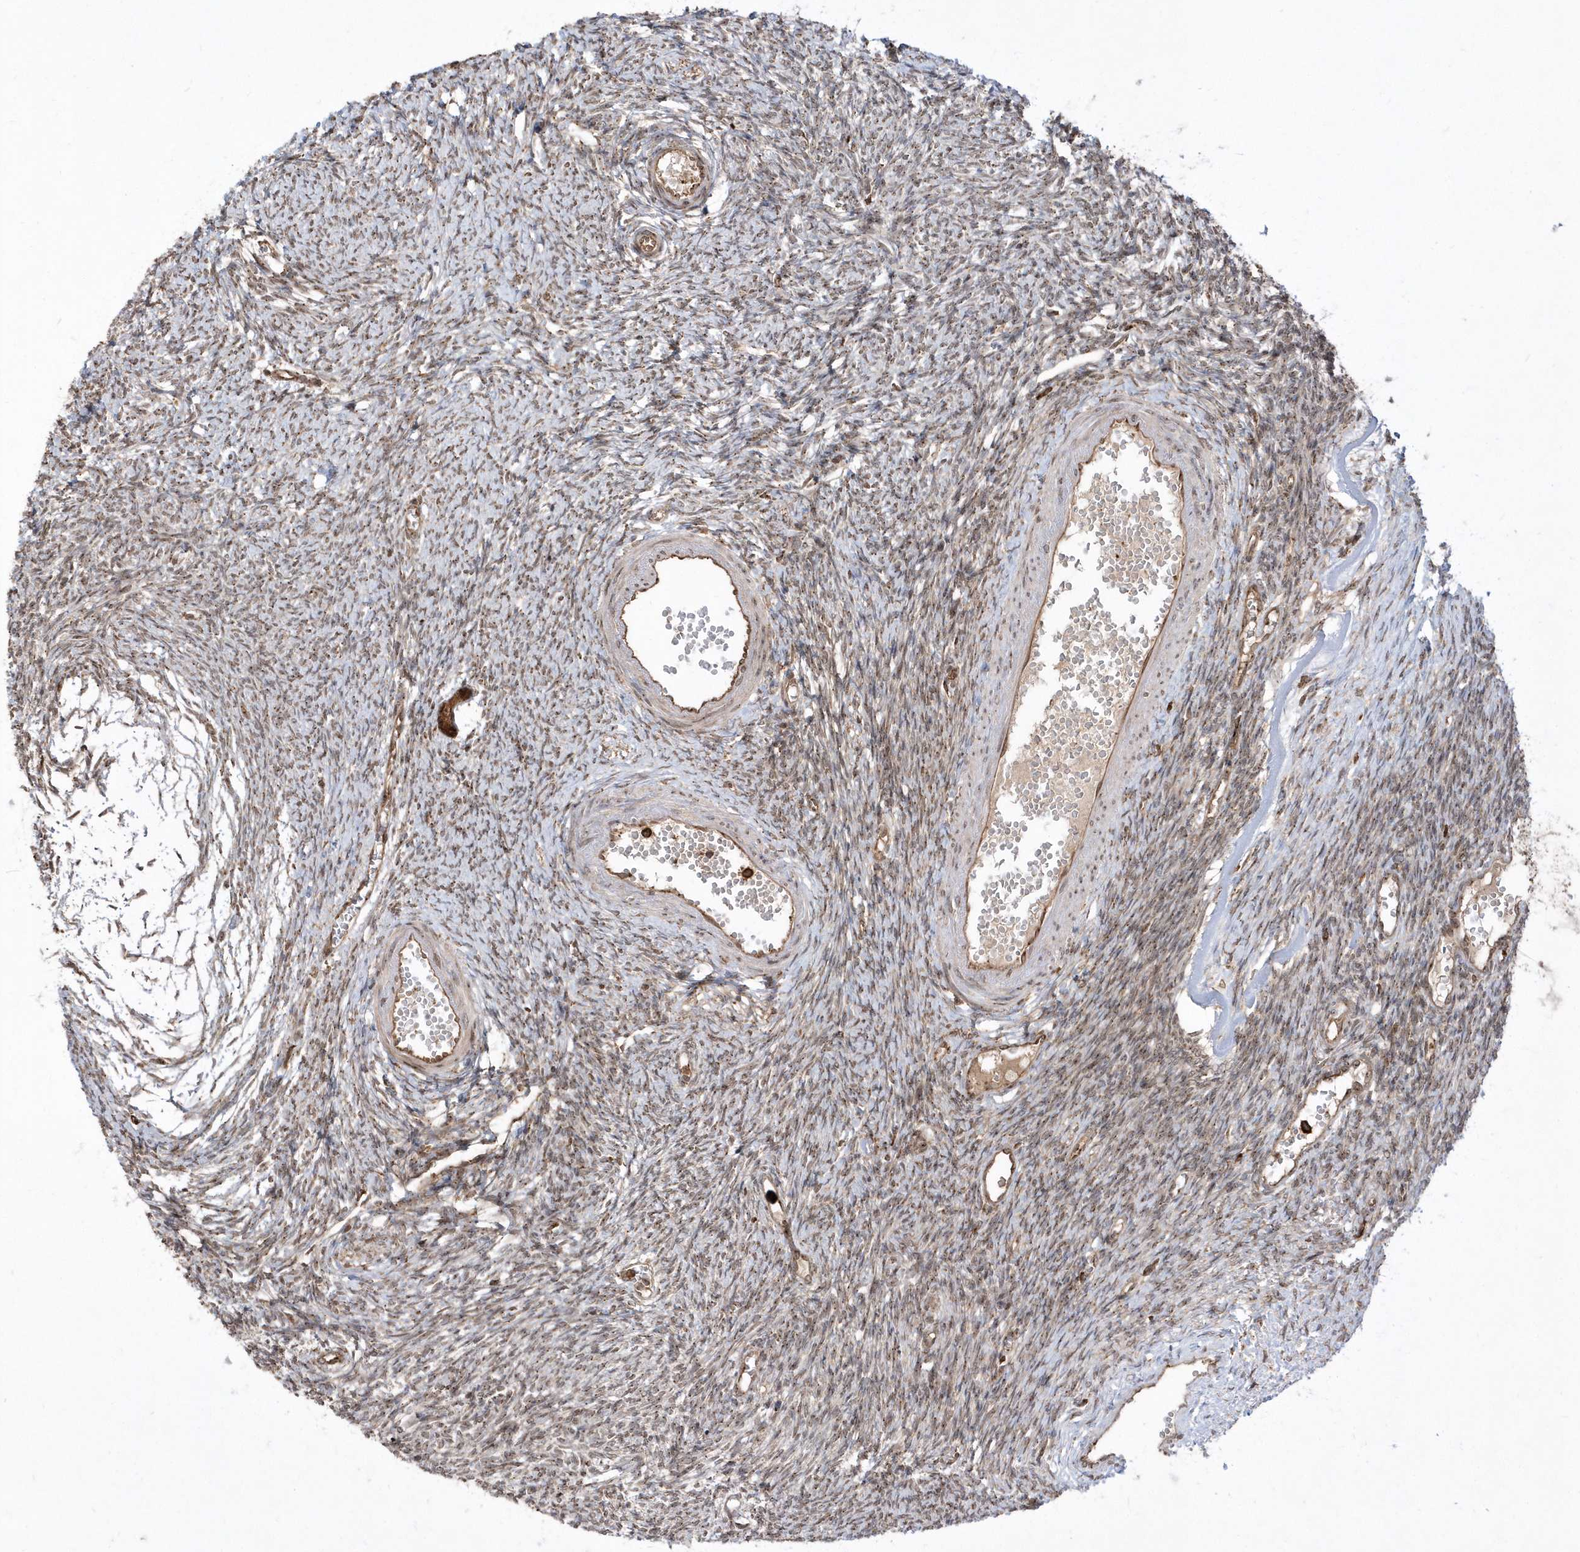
{"staining": {"intensity": "strong", "quantity": ">75%", "location": "cytoplasmic/membranous"}, "tissue": "ovary", "cell_type": "Follicle cells", "image_type": "normal", "snomed": [{"axis": "morphology", "description": "Normal tissue, NOS"}, {"axis": "morphology", "description": "Cyst, NOS"}, {"axis": "topography", "description": "Ovary"}], "caption": "A high amount of strong cytoplasmic/membranous positivity is appreciated in about >75% of follicle cells in normal ovary. The protein is shown in brown color, while the nuclei are stained blue.", "gene": "EPC2", "patient": {"sex": "female", "age": 33}}